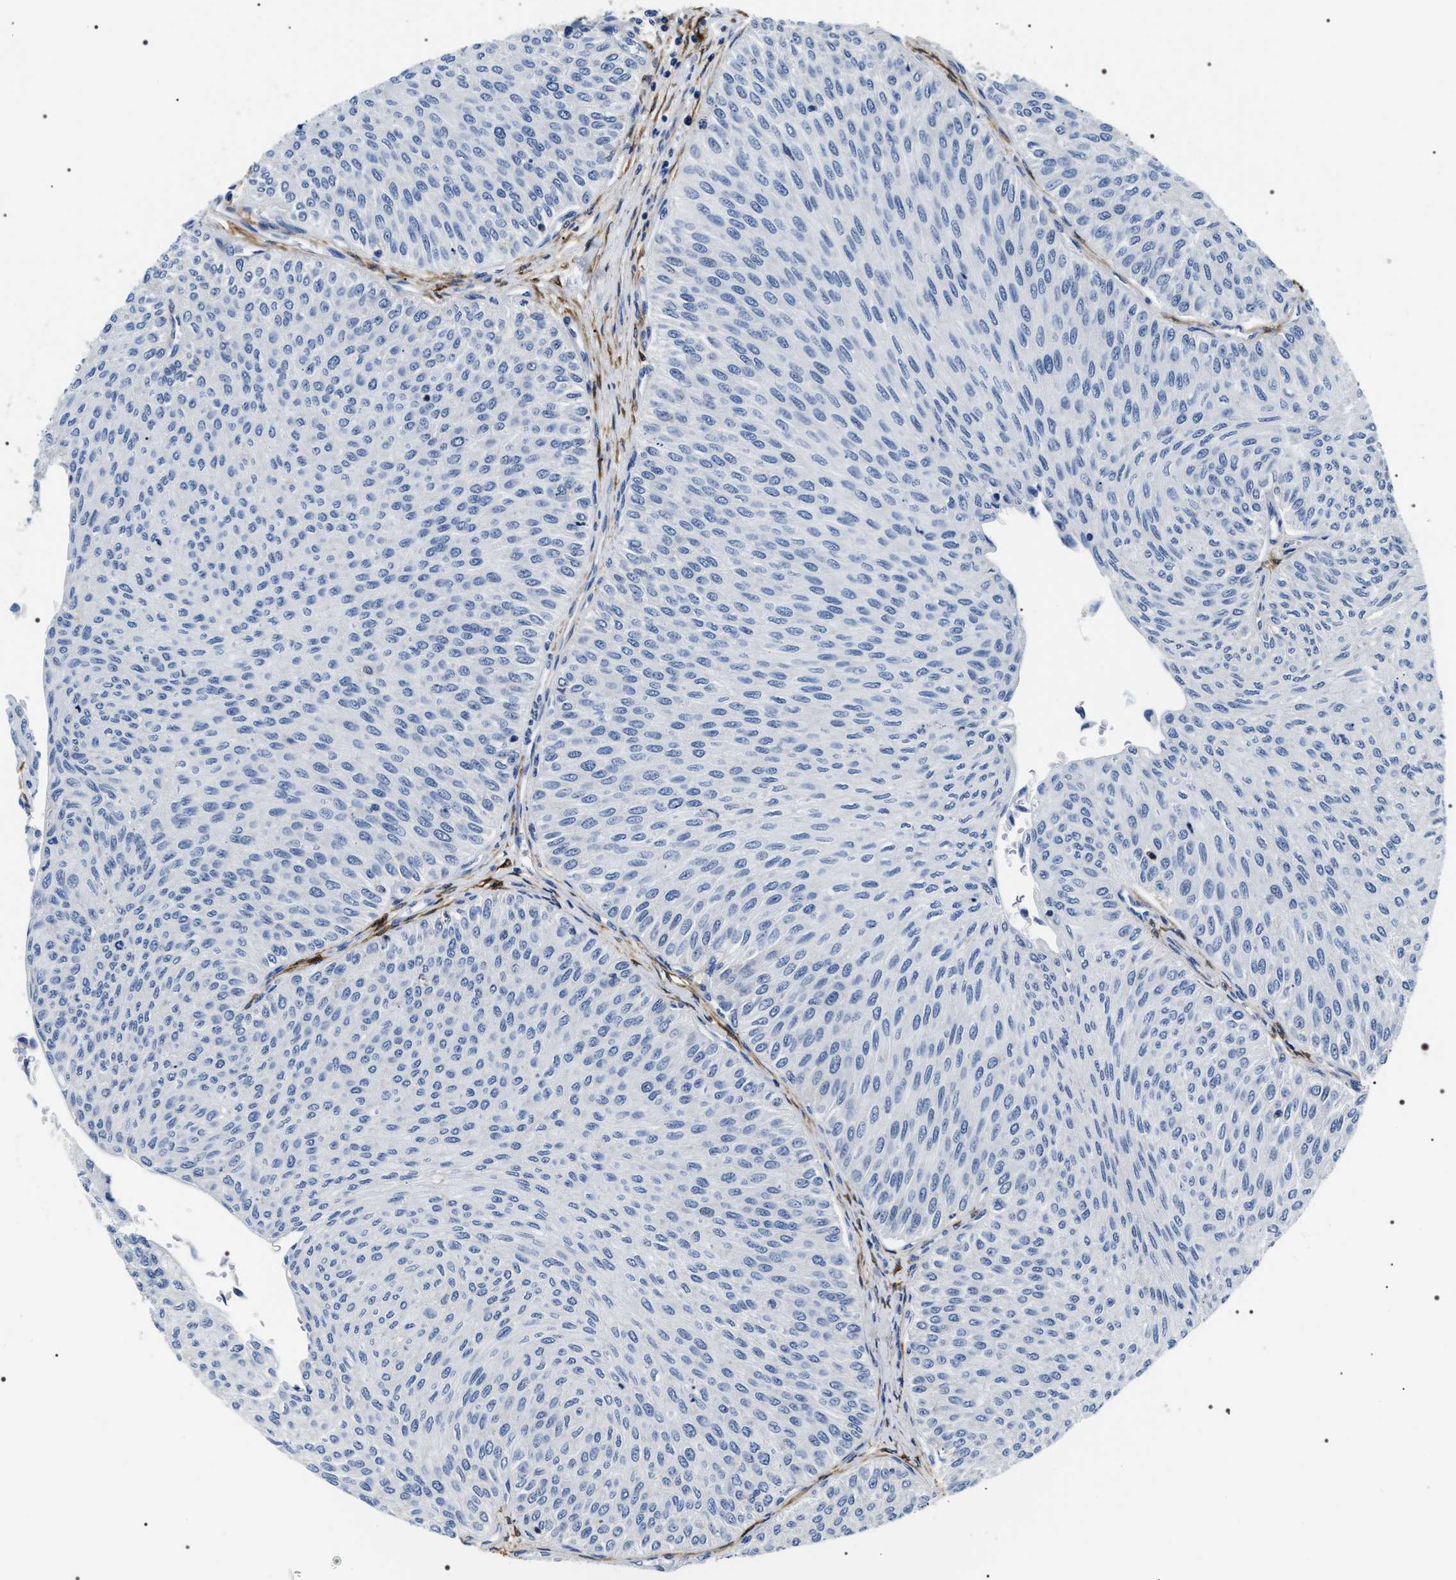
{"staining": {"intensity": "negative", "quantity": "none", "location": "none"}, "tissue": "urothelial cancer", "cell_type": "Tumor cells", "image_type": "cancer", "snomed": [{"axis": "morphology", "description": "Urothelial carcinoma, Low grade"}, {"axis": "topography", "description": "Urinary bladder"}], "caption": "Tumor cells are negative for brown protein staining in urothelial cancer. (DAB (3,3'-diaminobenzidine) immunohistochemistry, high magnification).", "gene": "BAG2", "patient": {"sex": "male", "age": 78}}